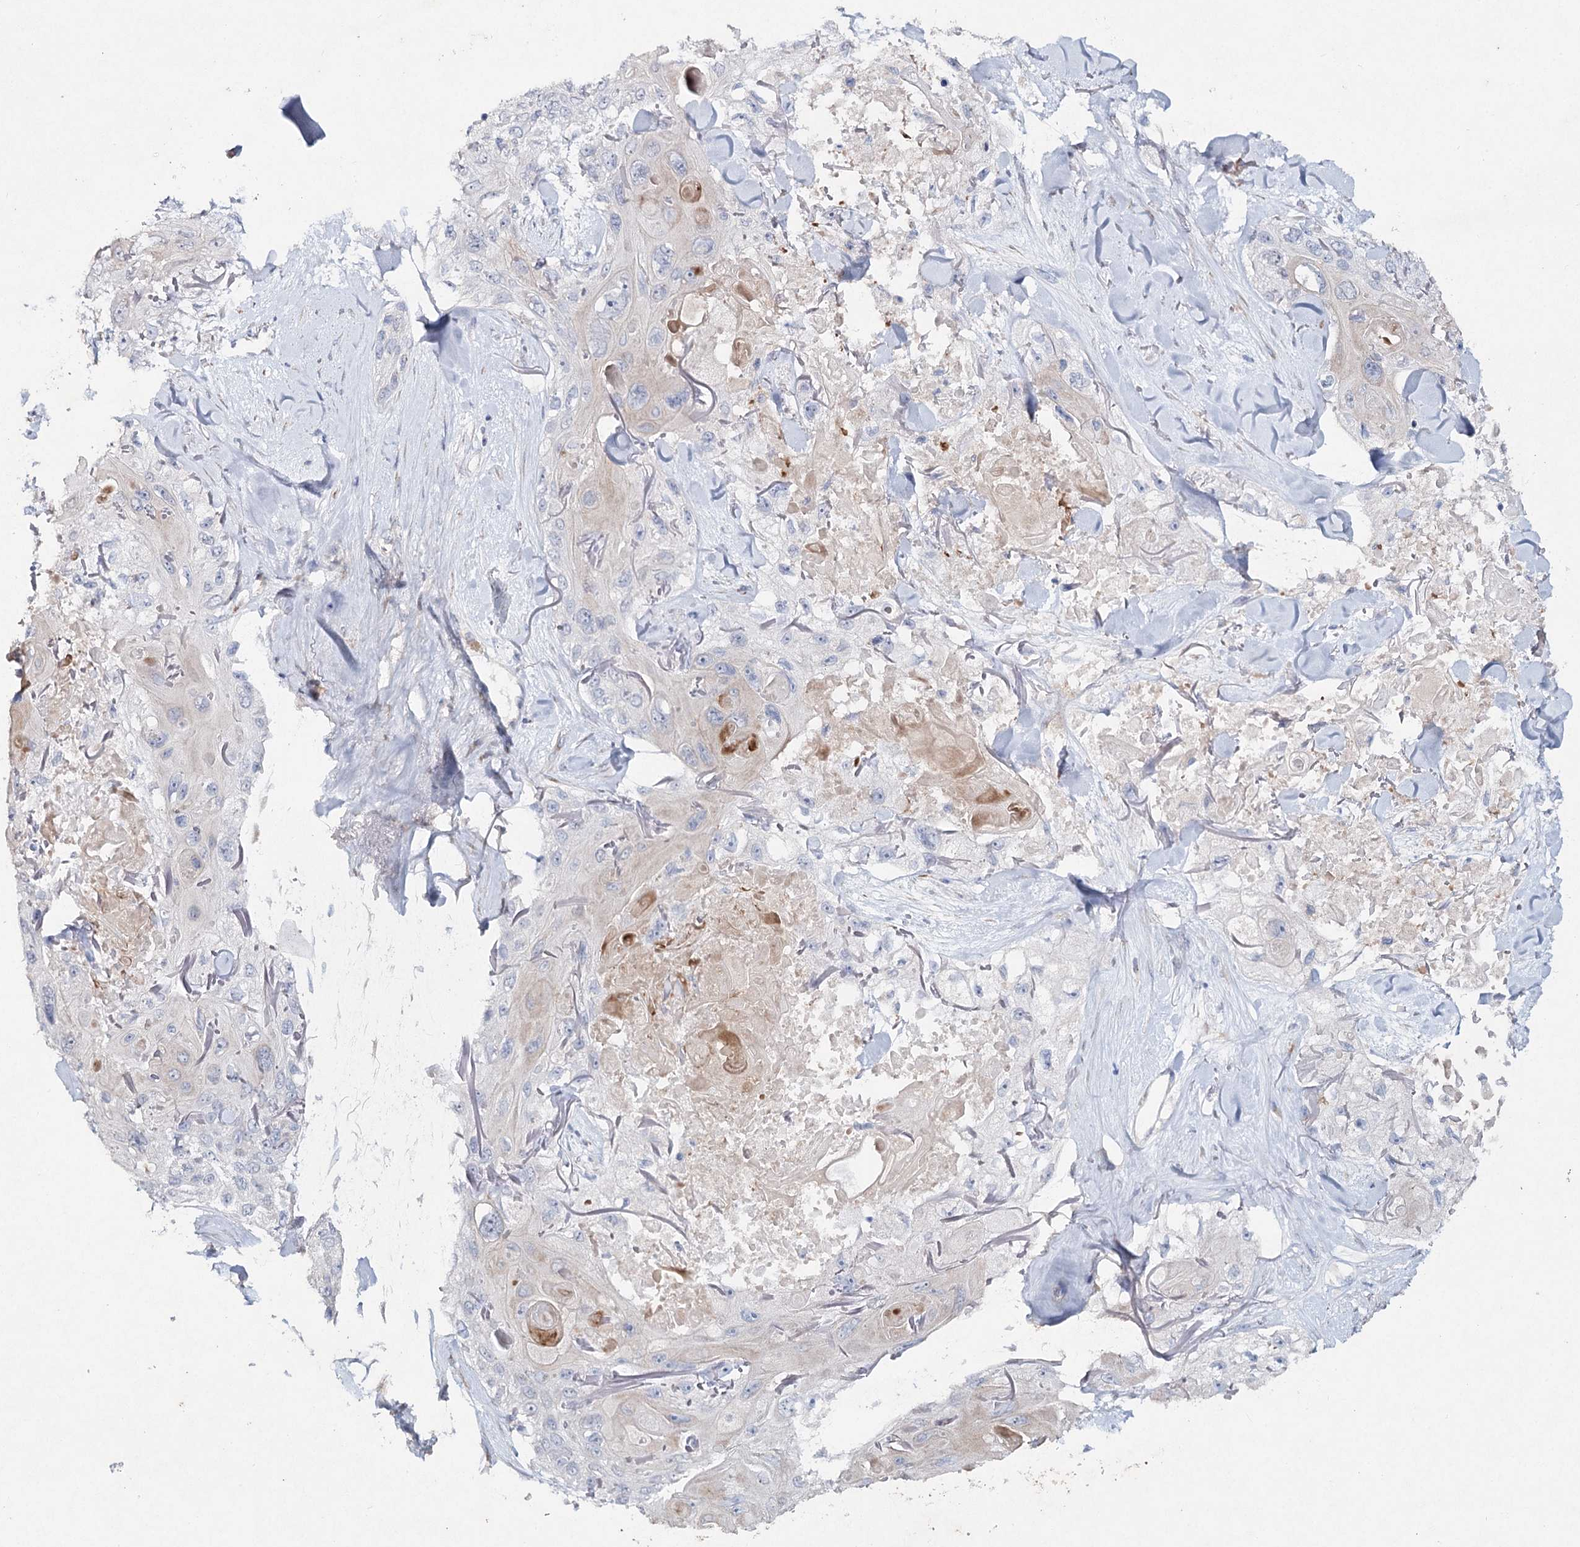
{"staining": {"intensity": "weak", "quantity": "<25%", "location": "cytoplasmic/membranous"}, "tissue": "skin cancer", "cell_type": "Tumor cells", "image_type": "cancer", "snomed": [{"axis": "morphology", "description": "Normal tissue, NOS"}, {"axis": "morphology", "description": "Squamous cell carcinoma, NOS"}, {"axis": "topography", "description": "Skin"}], "caption": "Histopathology image shows no protein staining in tumor cells of squamous cell carcinoma (skin) tissue. The staining was performed using DAB (3,3'-diaminobenzidine) to visualize the protein expression in brown, while the nuclei were stained in blue with hematoxylin (Magnification: 20x).", "gene": "RFX6", "patient": {"sex": "male", "age": 72}}